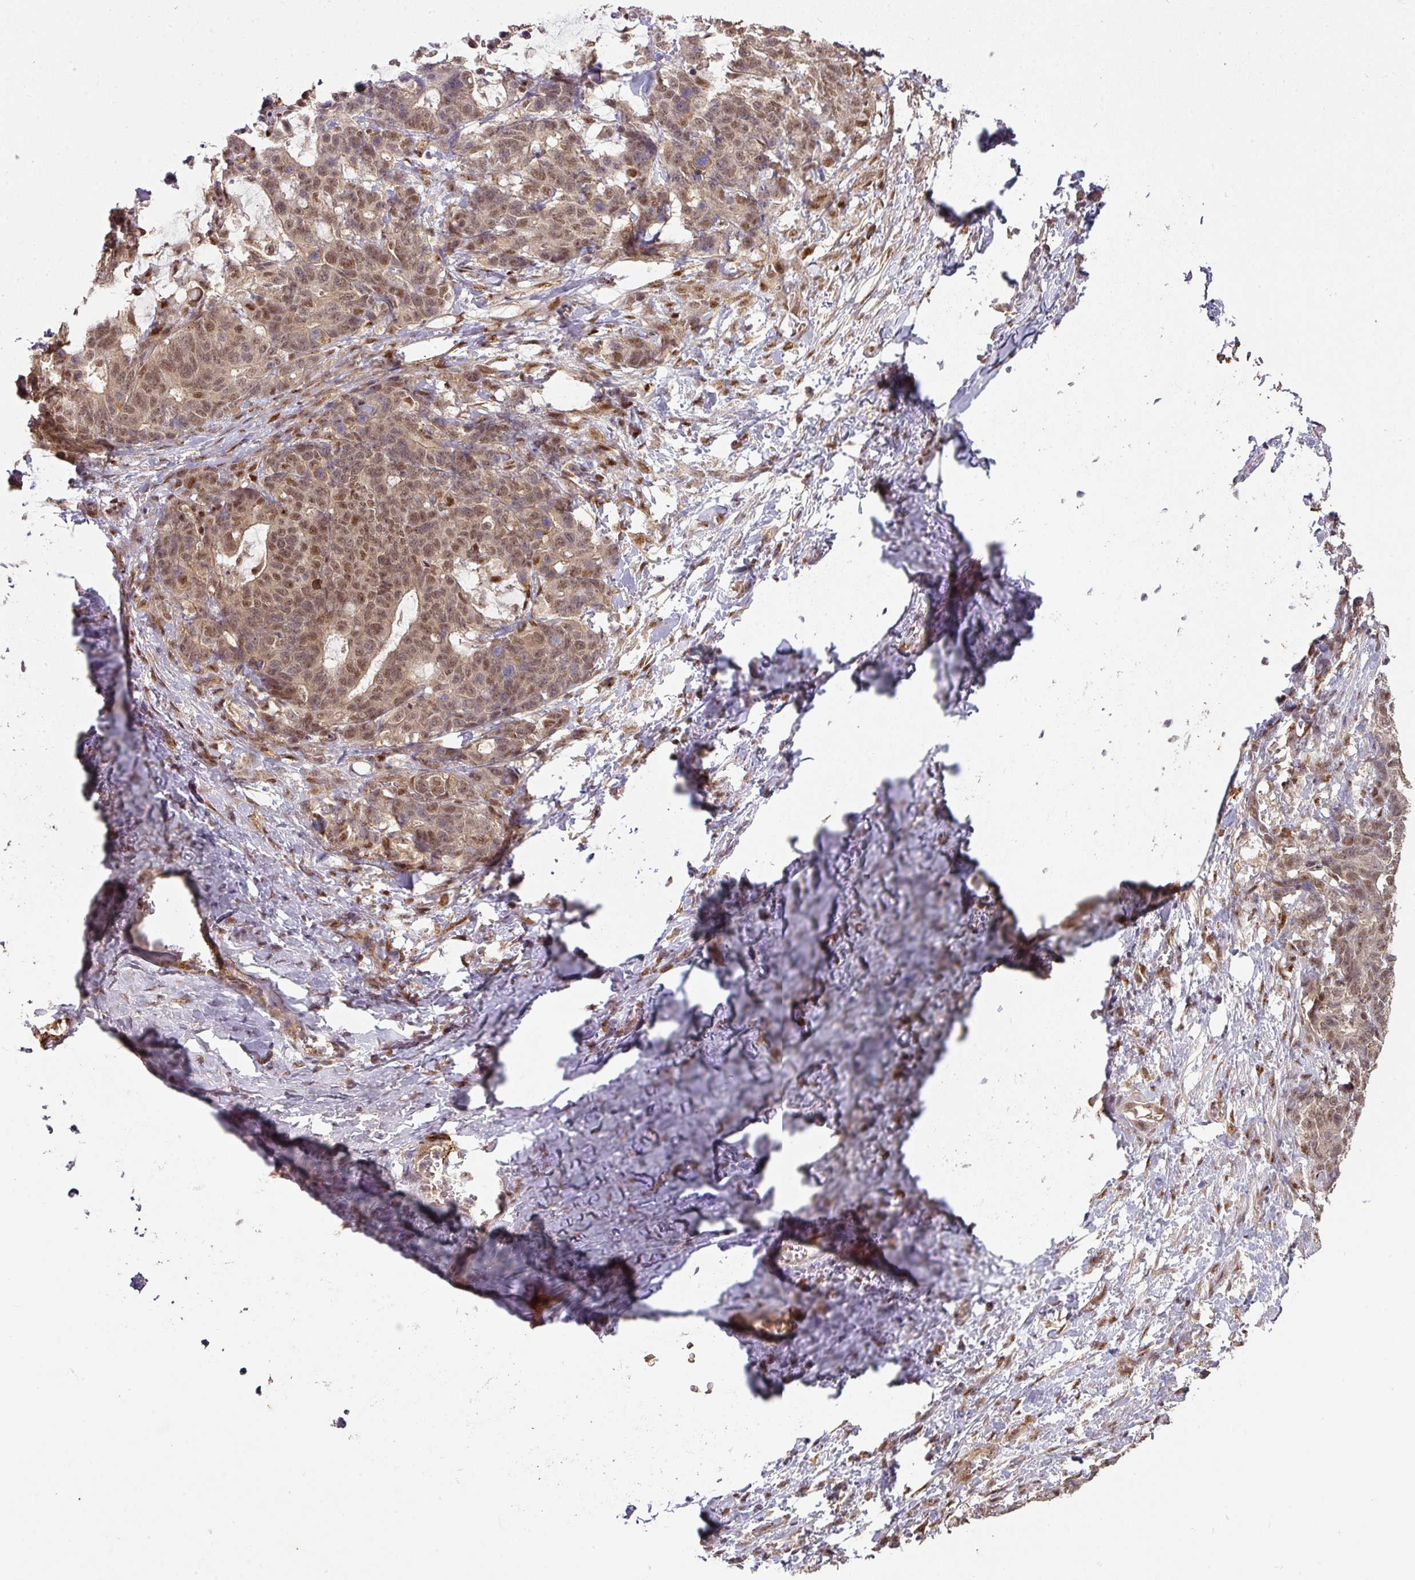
{"staining": {"intensity": "moderate", "quantity": "25%-75%", "location": "cytoplasmic/membranous,nuclear"}, "tissue": "stomach cancer", "cell_type": "Tumor cells", "image_type": "cancer", "snomed": [{"axis": "morphology", "description": "Normal tissue, NOS"}, {"axis": "morphology", "description": "Adenocarcinoma, NOS"}, {"axis": "topography", "description": "Stomach"}], "caption": "DAB (3,3'-diaminobenzidine) immunohistochemical staining of stomach cancer demonstrates moderate cytoplasmic/membranous and nuclear protein positivity in about 25%-75% of tumor cells.", "gene": "RANBP9", "patient": {"sex": "female", "age": 64}}